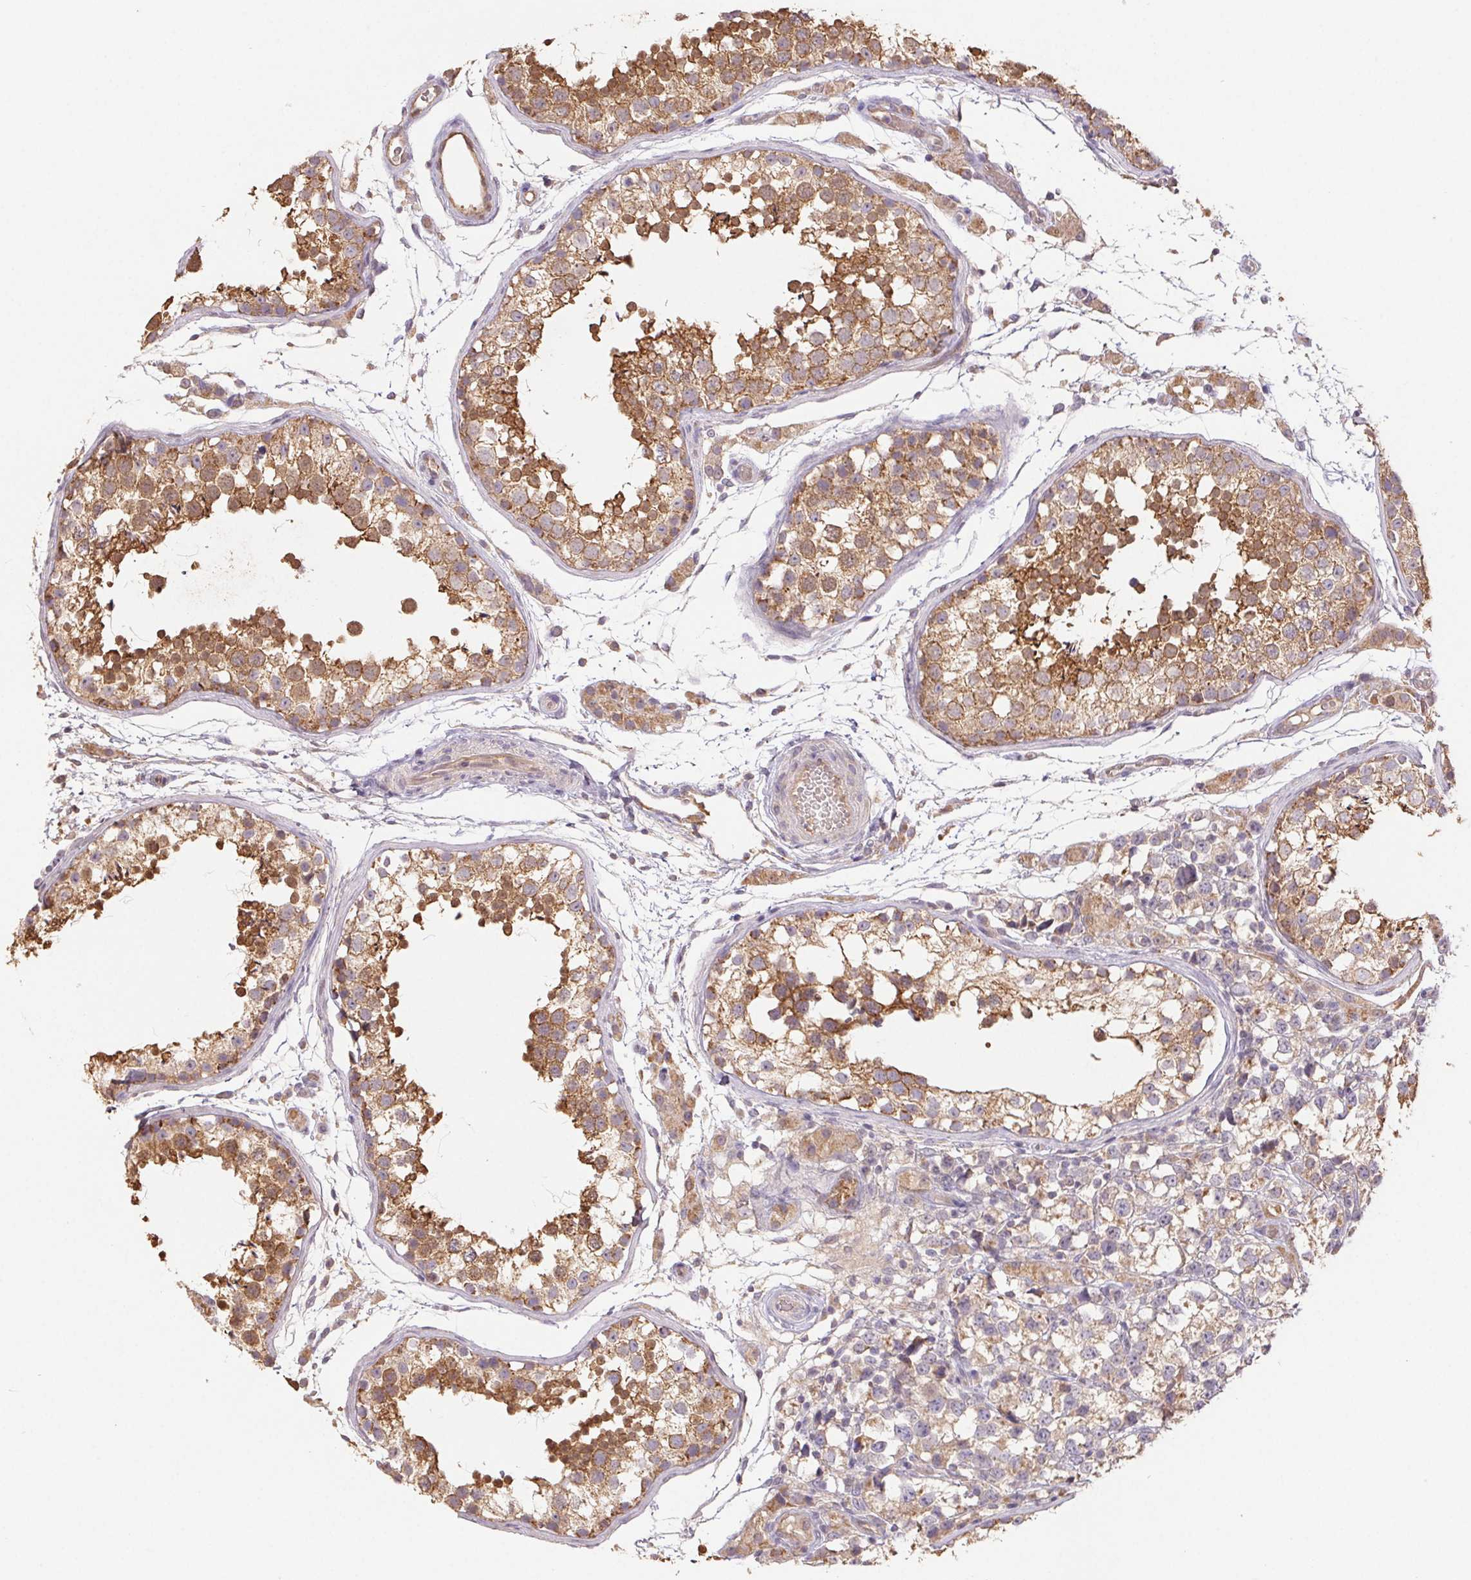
{"staining": {"intensity": "moderate", "quantity": ">75%", "location": "cytoplasmic/membranous"}, "tissue": "testis", "cell_type": "Cells in seminiferous ducts", "image_type": "normal", "snomed": [{"axis": "morphology", "description": "Normal tissue, NOS"}, {"axis": "morphology", "description": "Seminoma, NOS"}, {"axis": "topography", "description": "Testis"}], "caption": "A brown stain labels moderate cytoplasmic/membranous staining of a protein in cells in seminiferous ducts of normal human testis. (brown staining indicates protein expression, while blue staining denotes nuclei).", "gene": "RAB11A", "patient": {"sex": "male", "age": 29}}